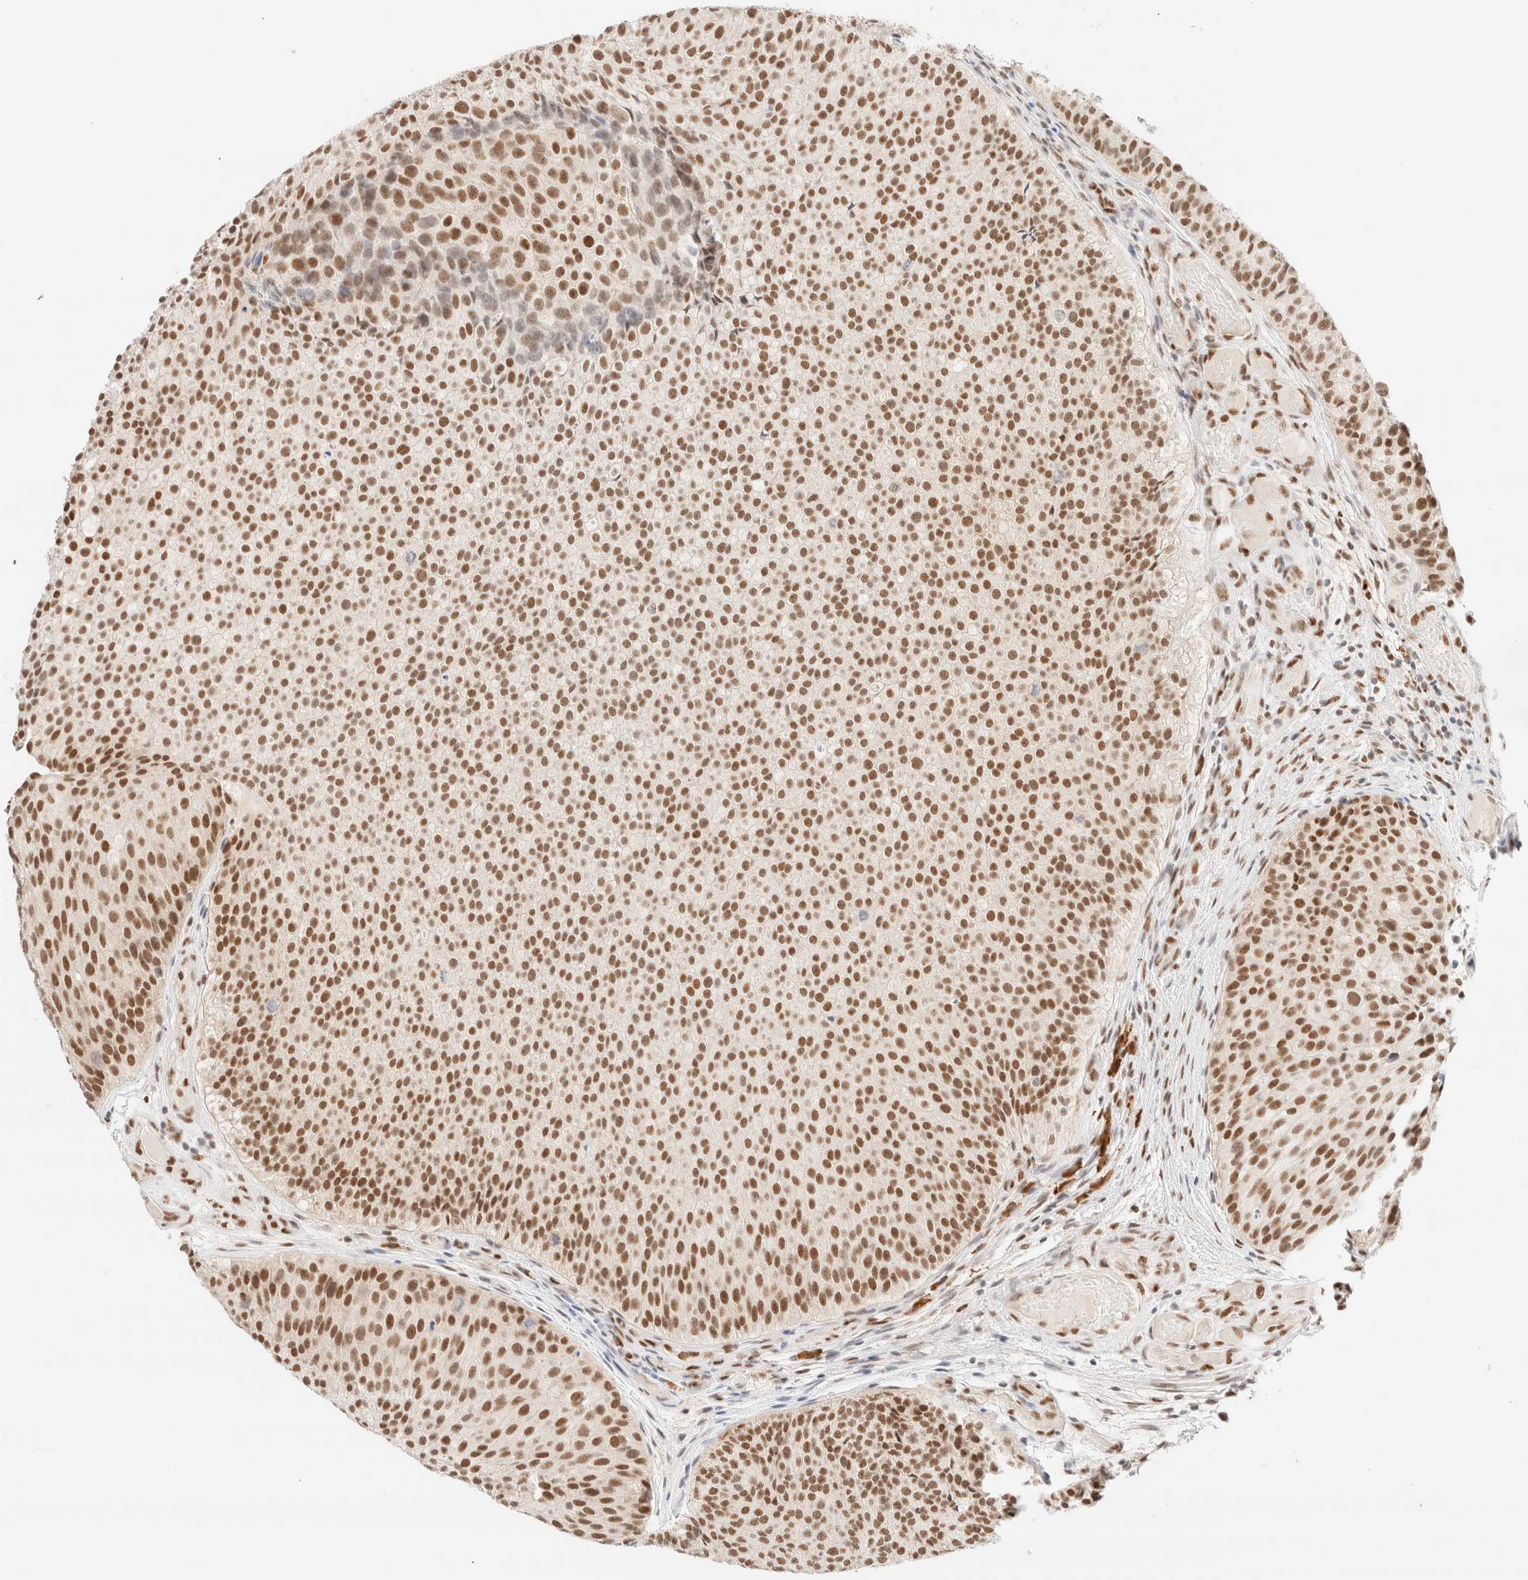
{"staining": {"intensity": "strong", "quantity": ">75%", "location": "nuclear"}, "tissue": "urothelial cancer", "cell_type": "Tumor cells", "image_type": "cancer", "snomed": [{"axis": "morphology", "description": "Urothelial carcinoma, Low grade"}, {"axis": "topography", "description": "Urinary bladder"}], "caption": "Urothelial cancer tissue reveals strong nuclear staining in about >75% of tumor cells, visualized by immunohistochemistry.", "gene": "CIC", "patient": {"sex": "male", "age": 86}}